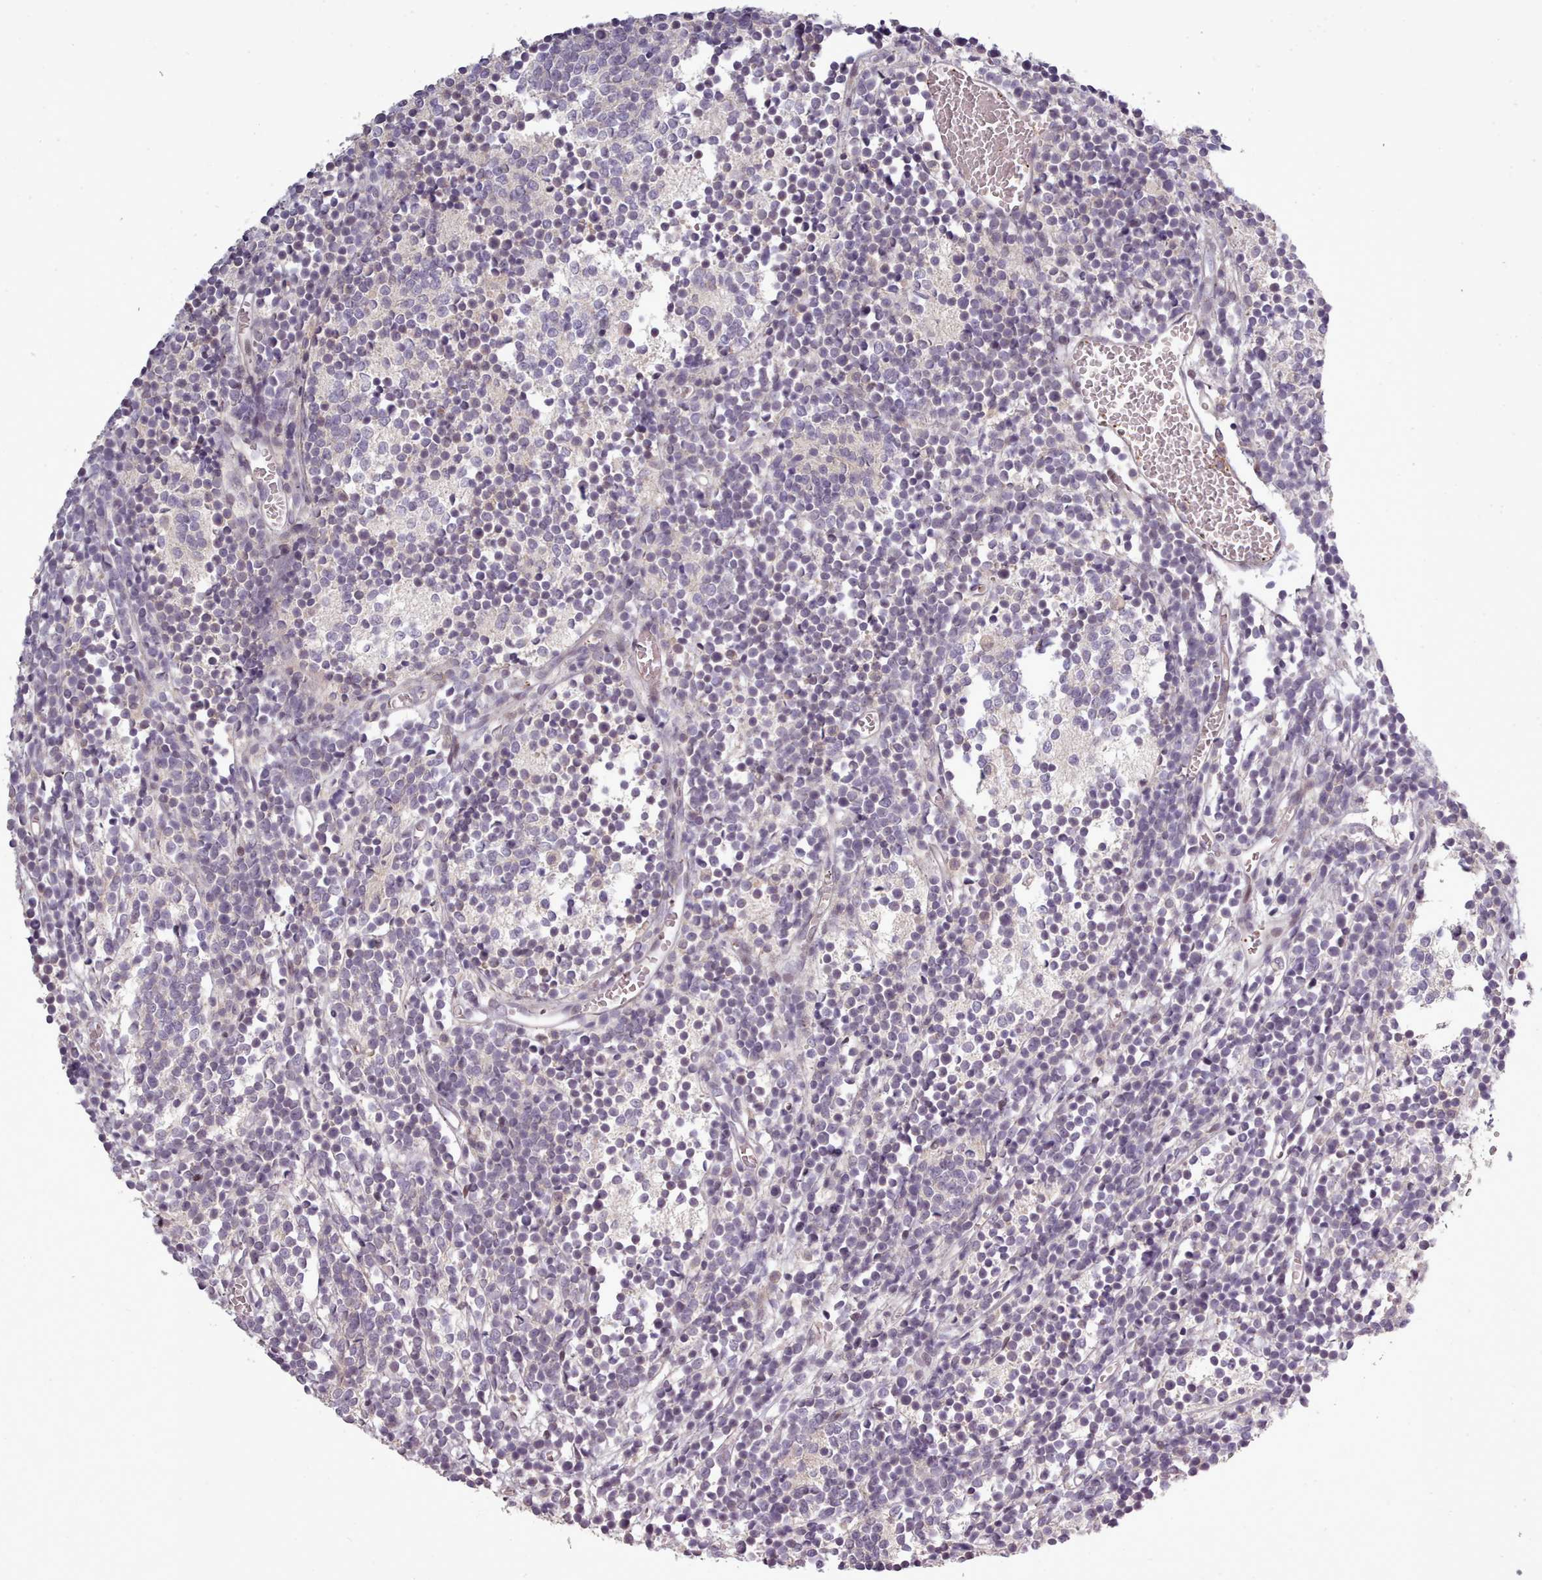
{"staining": {"intensity": "negative", "quantity": "none", "location": "none"}, "tissue": "glioma", "cell_type": "Tumor cells", "image_type": "cancer", "snomed": [{"axis": "morphology", "description": "Glioma, malignant, Low grade"}, {"axis": "topography", "description": "Brain"}], "caption": "High power microscopy image of an immunohistochemistry micrograph of malignant glioma (low-grade), revealing no significant staining in tumor cells.", "gene": "LEFTY2", "patient": {"sex": "female", "age": 1}}